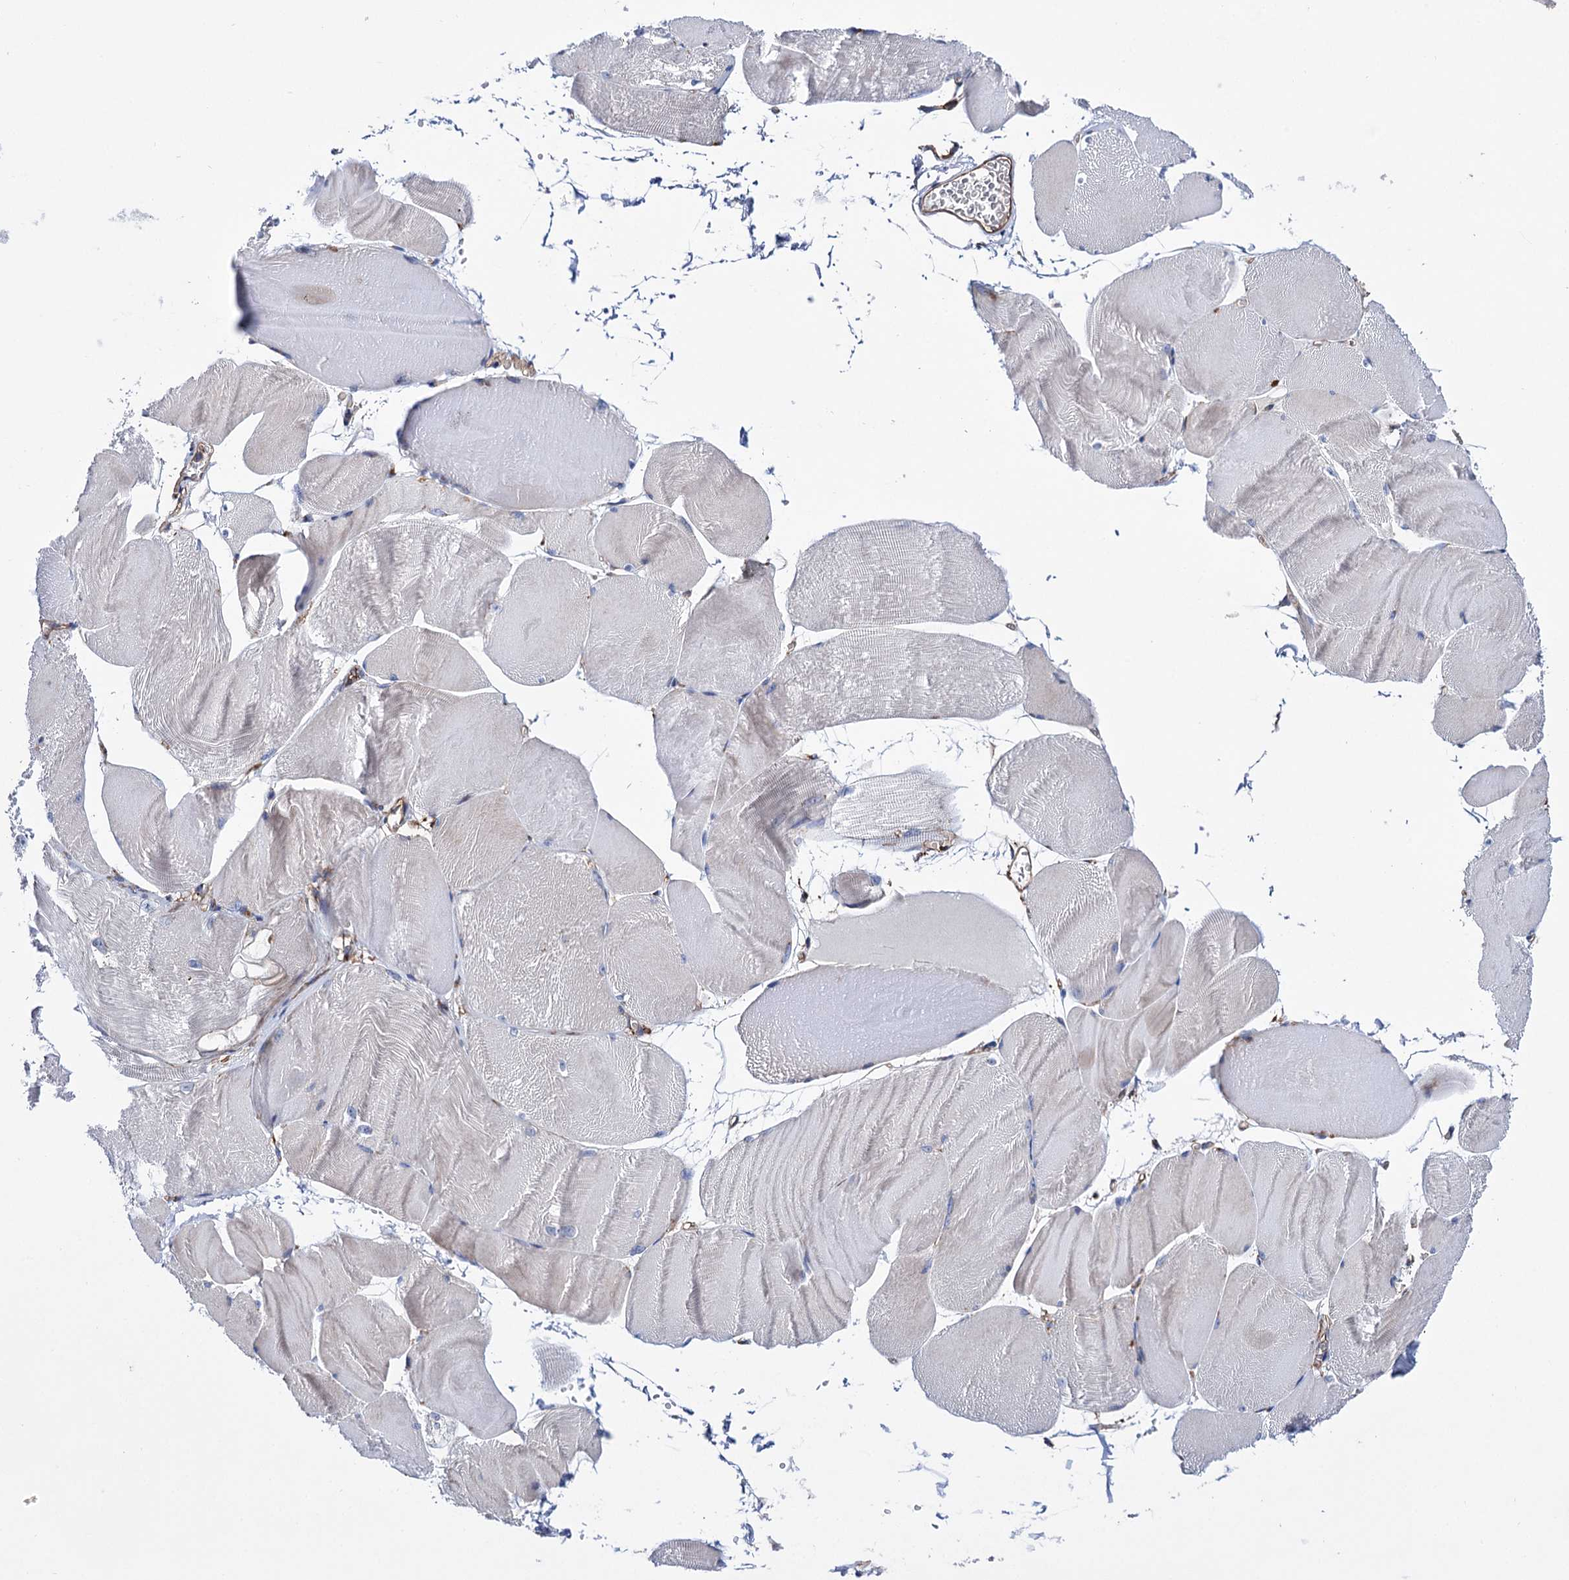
{"staining": {"intensity": "negative", "quantity": "none", "location": "none"}, "tissue": "skeletal muscle", "cell_type": "Myocytes", "image_type": "normal", "snomed": [{"axis": "morphology", "description": "Normal tissue, NOS"}, {"axis": "morphology", "description": "Basal cell carcinoma"}, {"axis": "topography", "description": "Skeletal muscle"}], "caption": "Myocytes show no significant staining in unremarkable skeletal muscle. (DAB (3,3'-diaminobenzidine) IHC, high magnification).", "gene": "SCPEP1", "patient": {"sex": "female", "age": 64}}